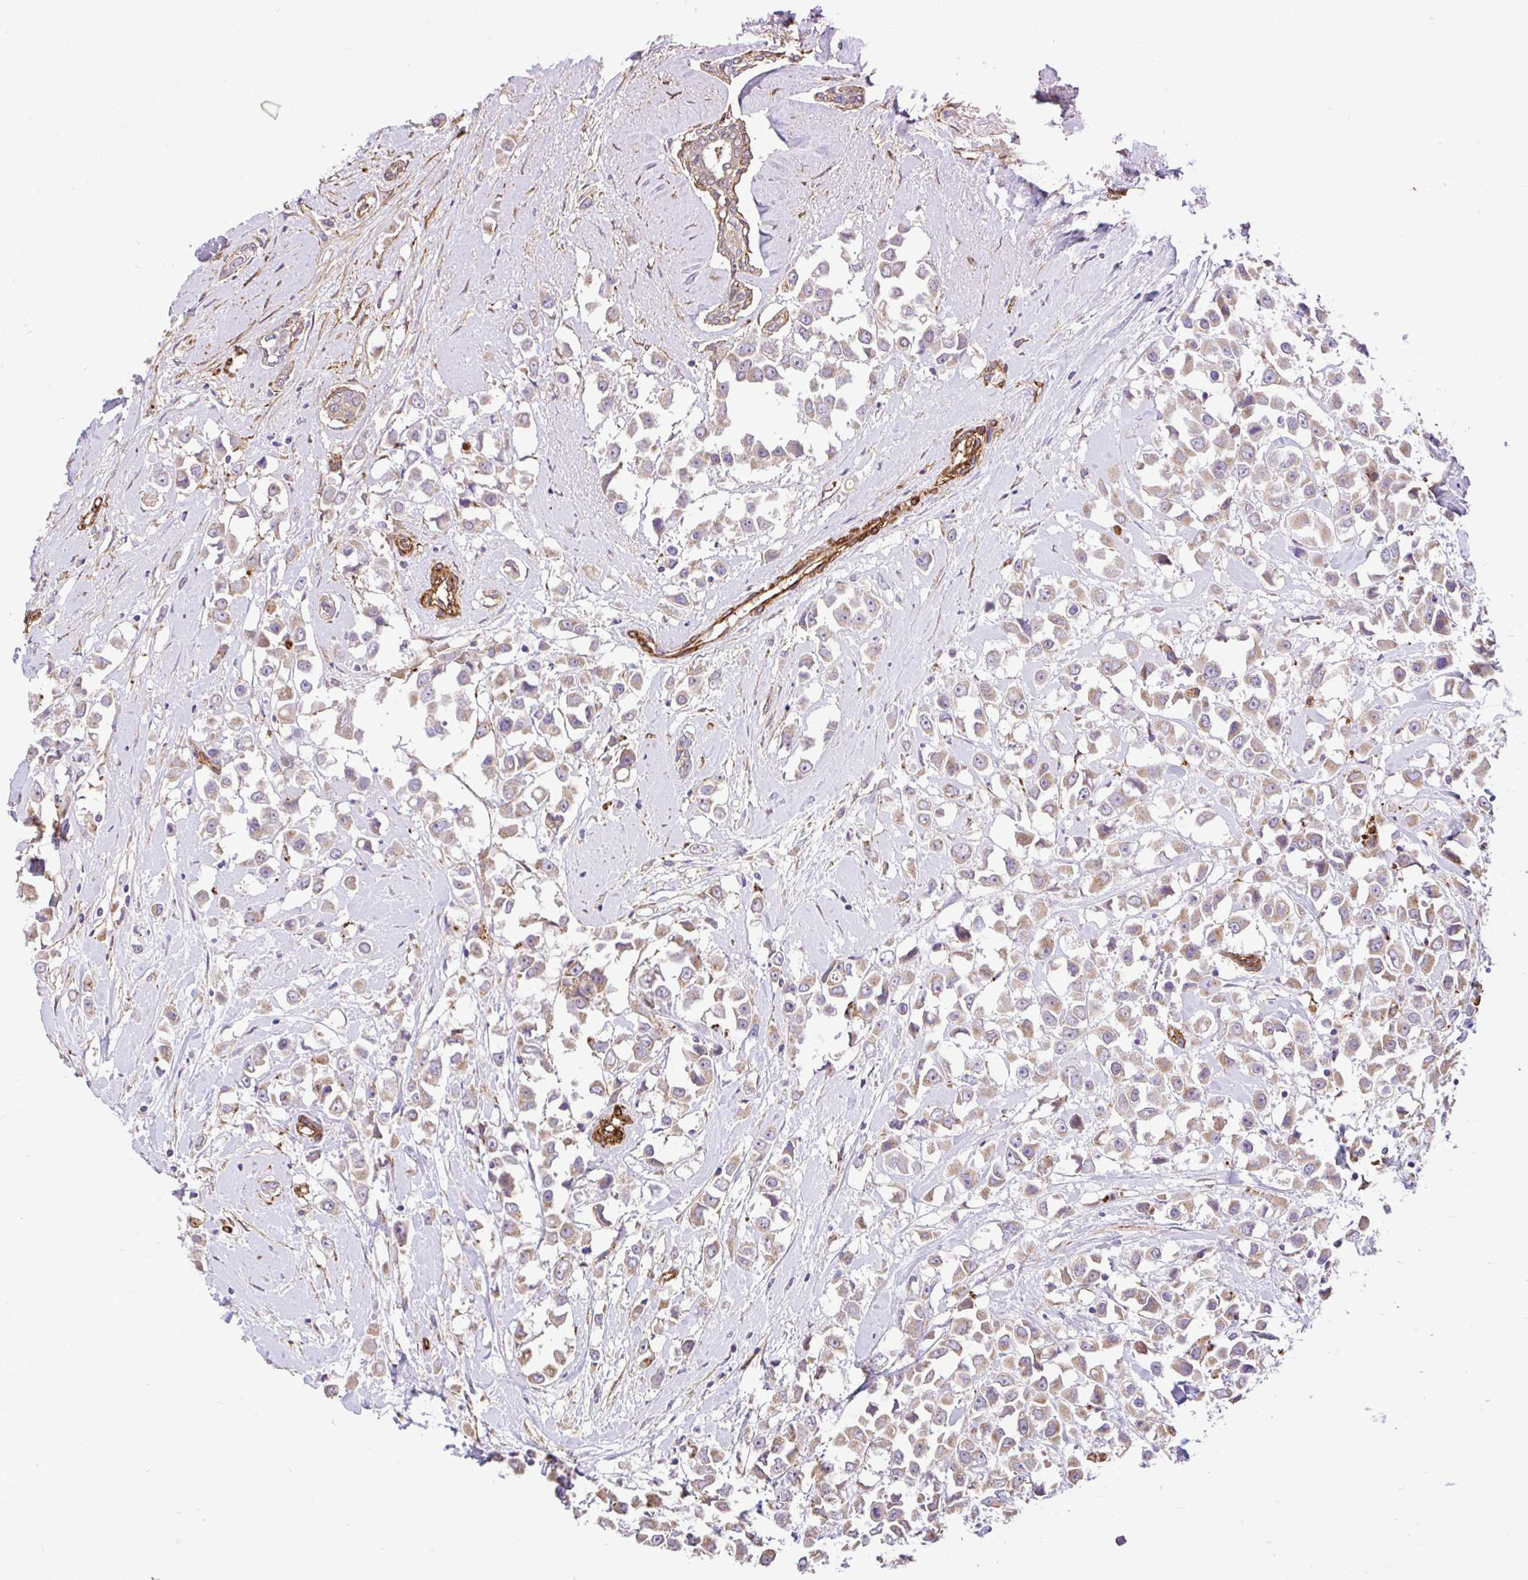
{"staining": {"intensity": "moderate", "quantity": "25%-75%", "location": "cytoplasmic/membranous"}, "tissue": "breast cancer", "cell_type": "Tumor cells", "image_type": "cancer", "snomed": [{"axis": "morphology", "description": "Duct carcinoma"}, {"axis": "topography", "description": "Breast"}], "caption": "Moderate cytoplasmic/membranous protein staining is present in approximately 25%-75% of tumor cells in breast infiltrating ductal carcinoma.", "gene": "PTPRK", "patient": {"sex": "female", "age": 61}}